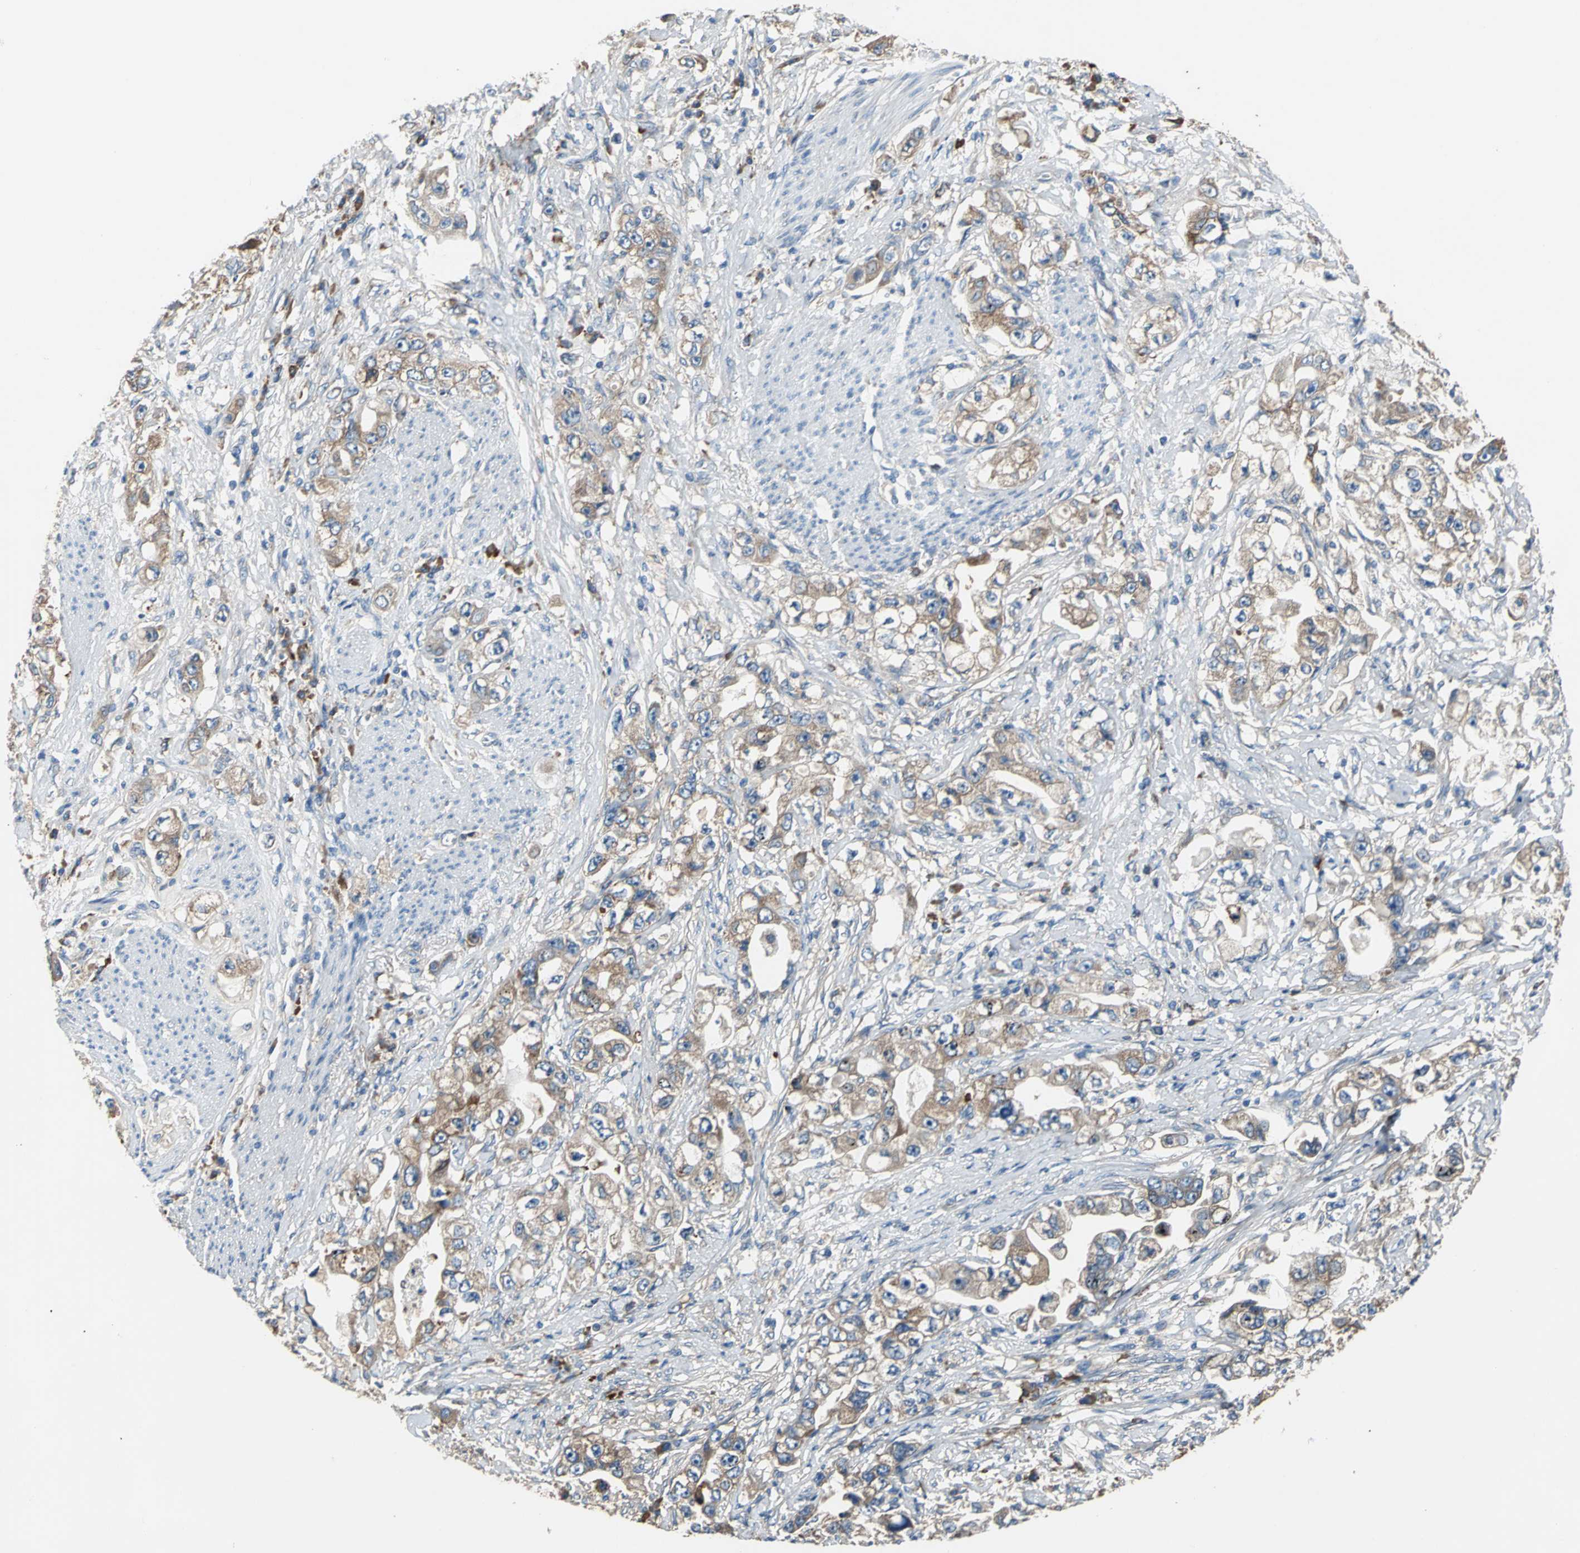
{"staining": {"intensity": "moderate", "quantity": ">75%", "location": "cytoplasmic/membranous"}, "tissue": "stomach cancer", "cell_type": "Tumor cells", "image_type": "cancer", "snomed": [{"axis": "morphology", "description": "Adenocarcinoma, NOS"}, {"axis": "topography", "description": "Stomach, lower"}], "caption": "Immunohistochemical staining of stomach cancer (adenocarcinoma) displays medium levels of moderate cytoplasmic/membranous positivity in about >75% of tumor cells.", "gene": "HEPH", "patient": {"sex": "female", "age": 93}}